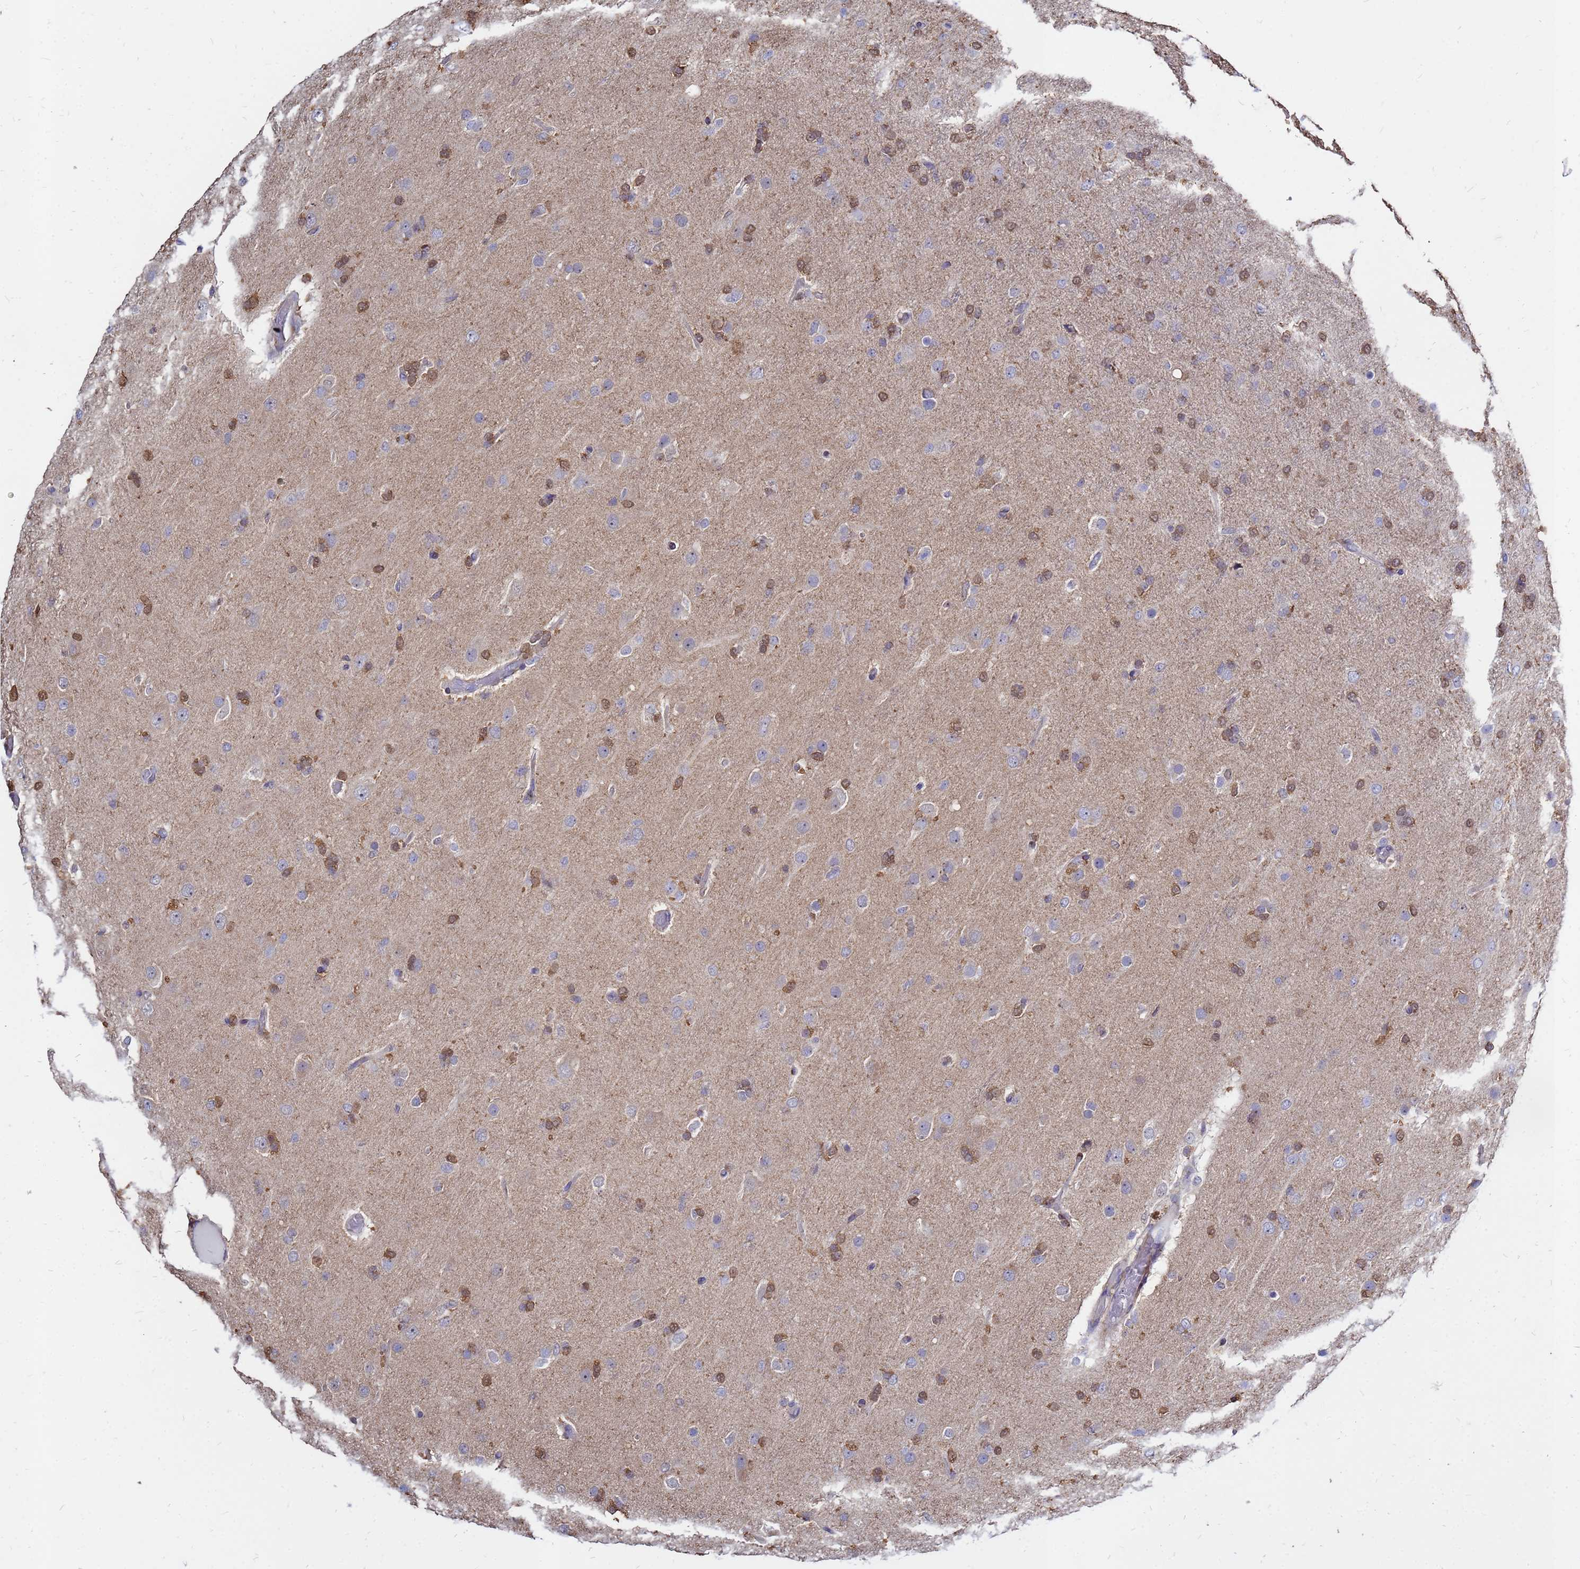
{"staining": {"intensity": "negative", "quantity": "none", "location": "none"}, "tissue": "glioma", "cell_type": "Tumor cells", "image_type": "cancer", "snomed": [{"axis": "morphology", "description": "Glioma, malignant, Low grade"}, {"axis": "topography", "description": "Brain"}], "caption": "Human glioma stained for a protein using immunohistochemistry reveals no expression in tumor cells.", "gene": "MOB2", "patient": {"sex": "male", "age": 65}}